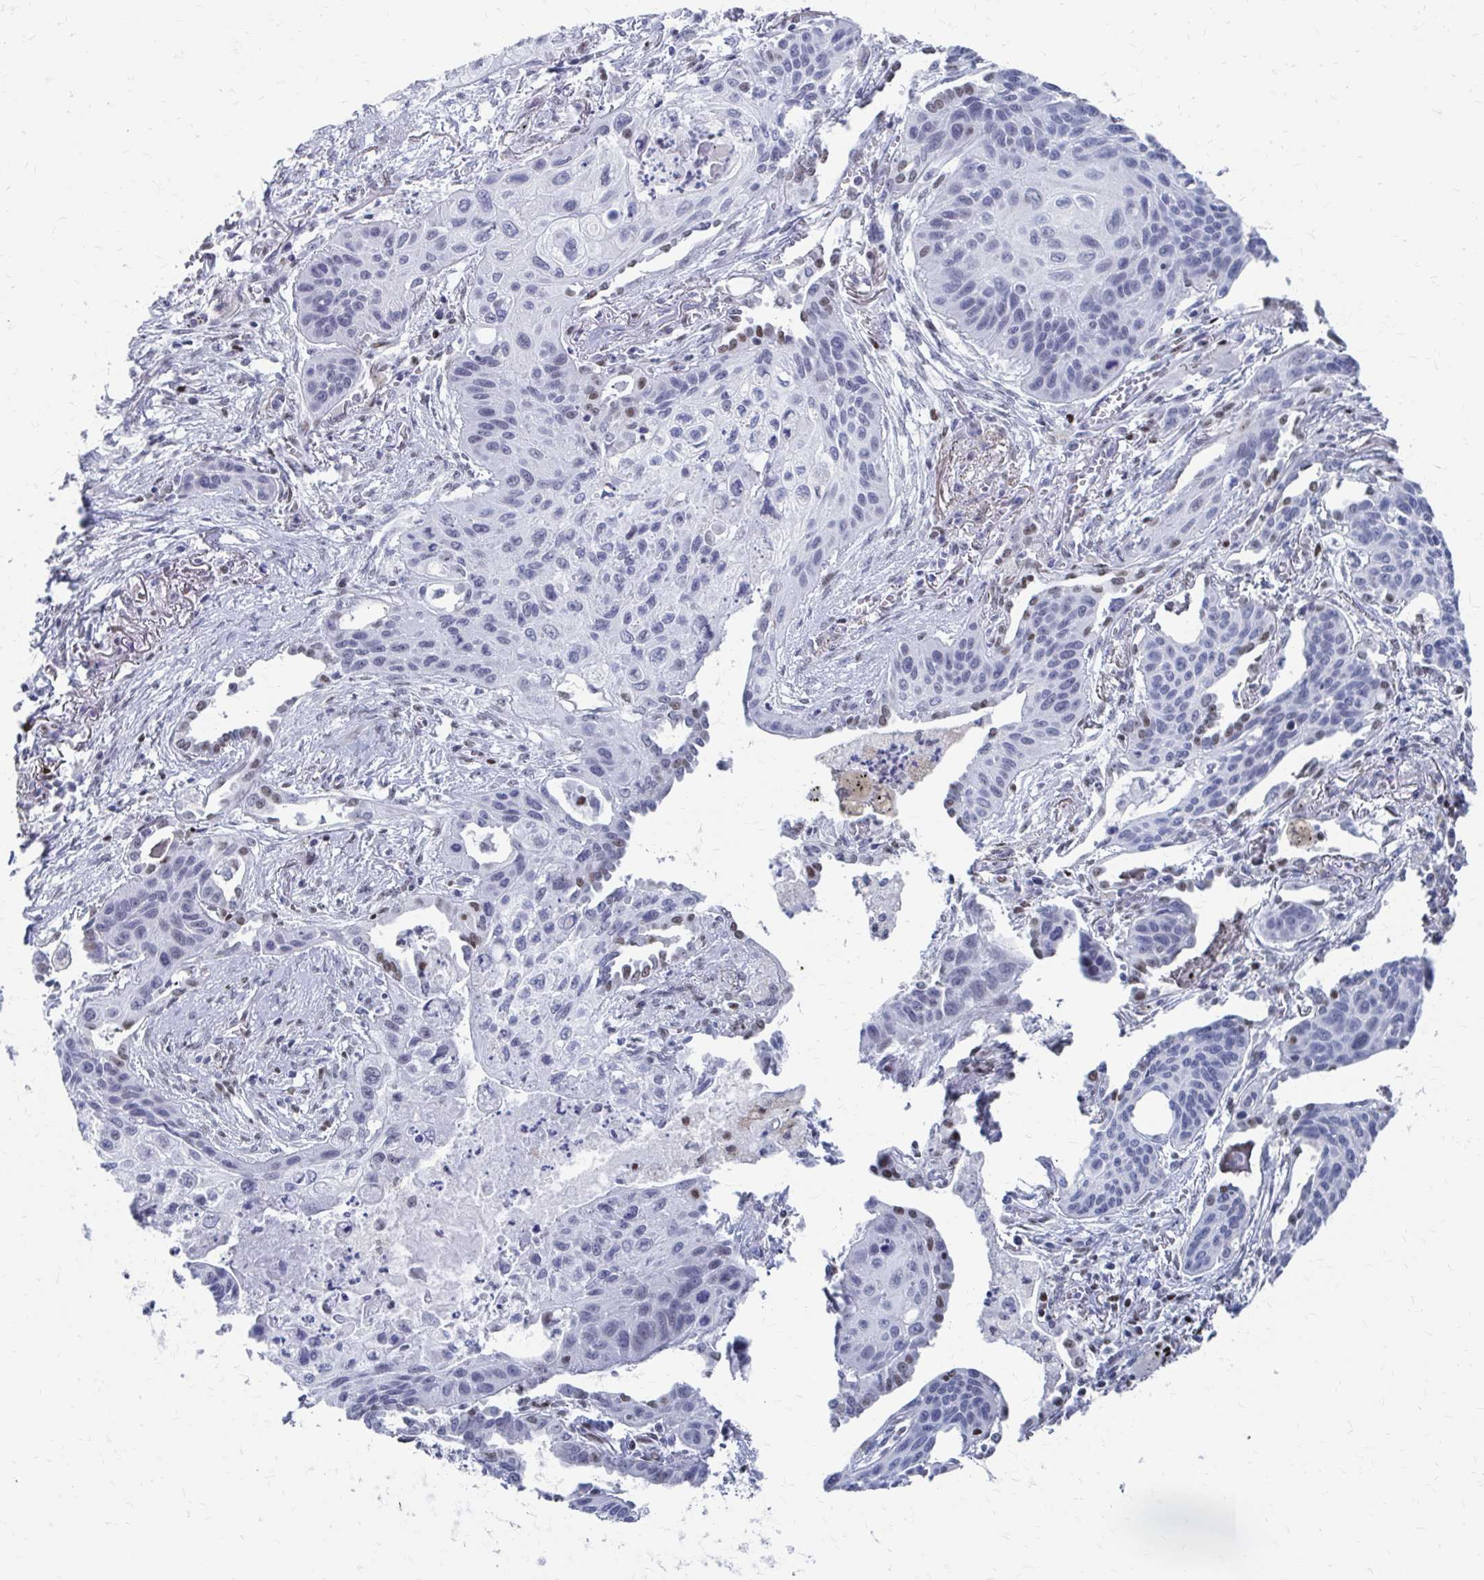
{"staining": {"intensity": "negative", "quantity": "none", "location": "none"}, "tissue": "lung cancer", "cell_type": "Tumor cells", "image_type": "cancer", "snomed": [{"axis": "morphology", "description": "Squamous cell carcinoma, NOS"}, {"axis": "topography", "description": "Lung"}], "caption": "The photomicrograph demonstrates no significant staining in tumor cells of lung squamous cell carcinoma.", "gene": "CDIN1", "patient": {"sex": "male", "age": 71}}